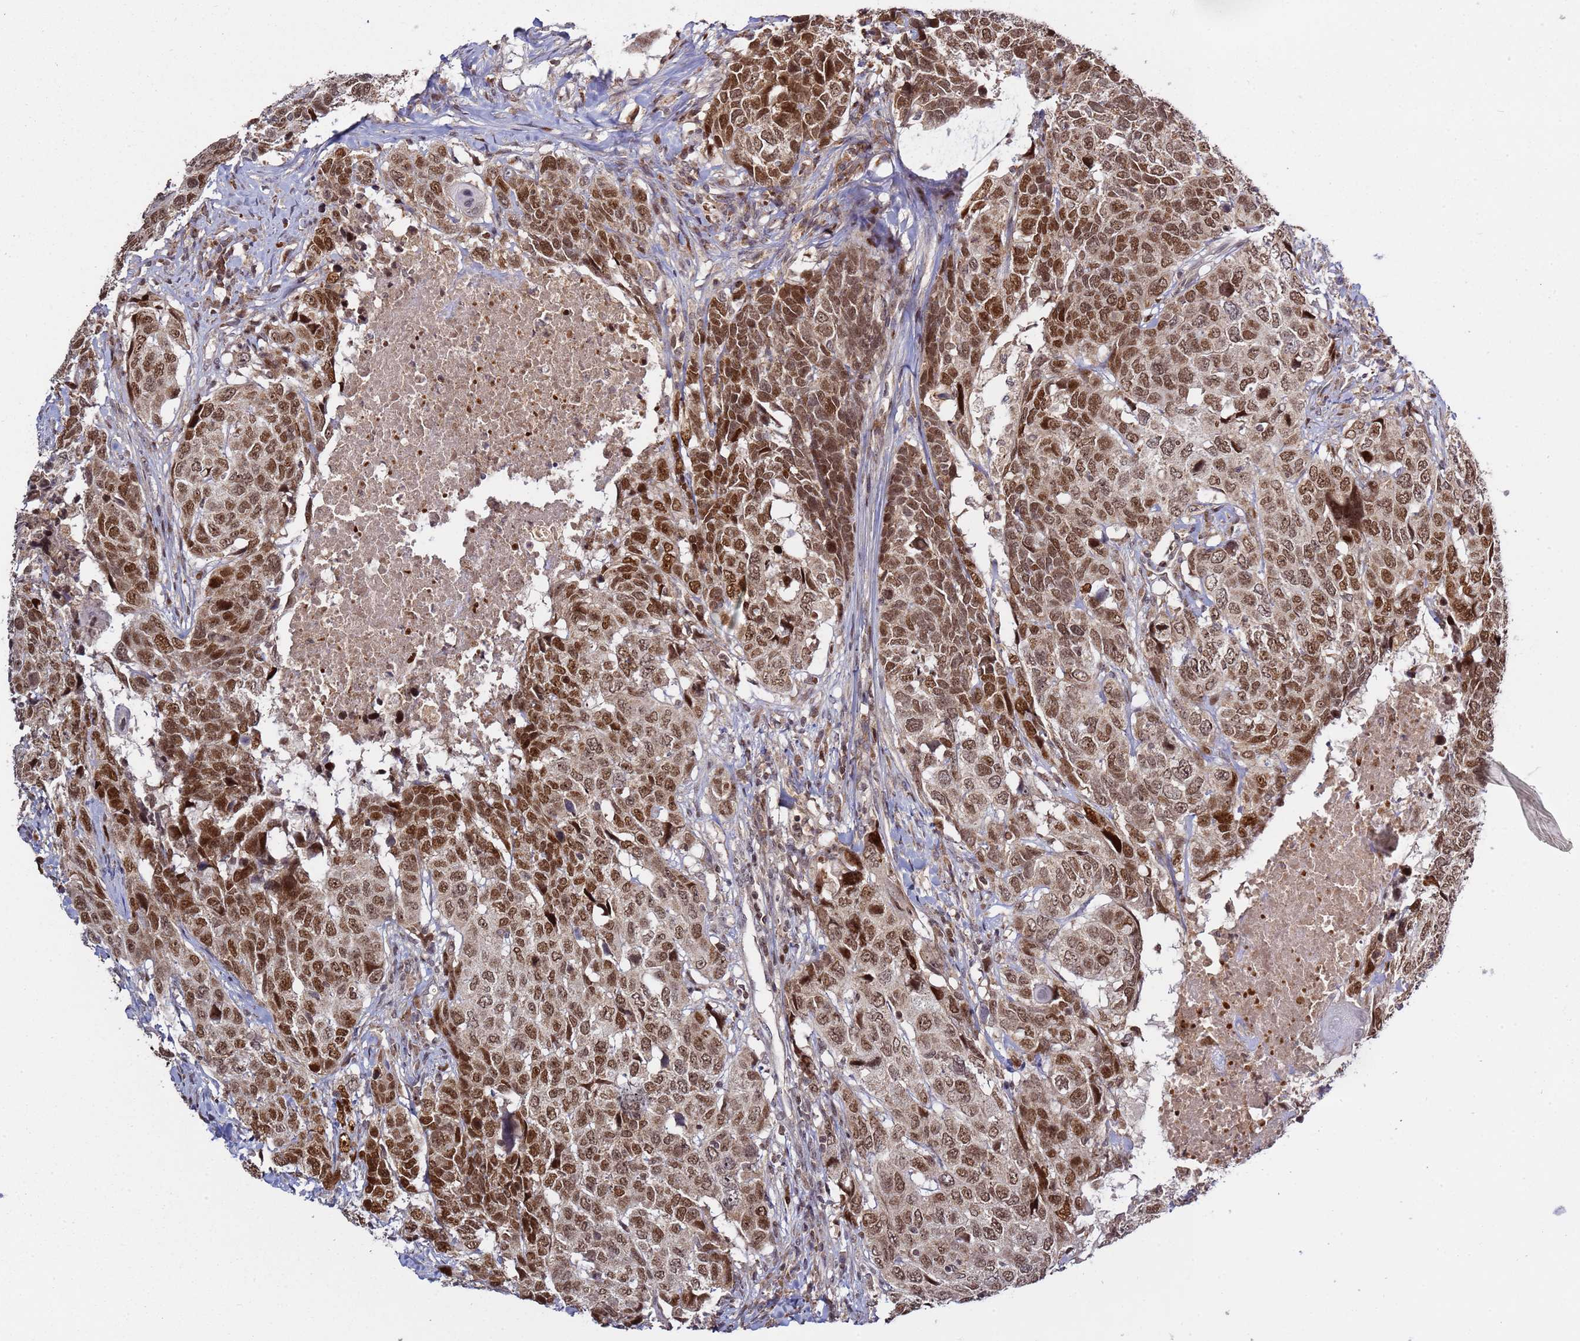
{"staining": {"intensity": "moderate", "quantity": ">75%", "location": "nuclear"}, "tissue": "head and neck cancer", "cell_type": "Tumor cells", "image_type": "cancer", "snomed": [{"axis": "morphology", "description": "Squamous cell carcinoma, NOS"}, {"axis": "topography", "description": "Head-Neck"}], "caption": "Squamous cell carcinoma (head and neck) tissue displays moderate nuclear staining in about >75% of tumor cells, visualized by immunohistochemistry.", "gene": "RCOR2", "patient": {"sex": "male", "age": 66}}